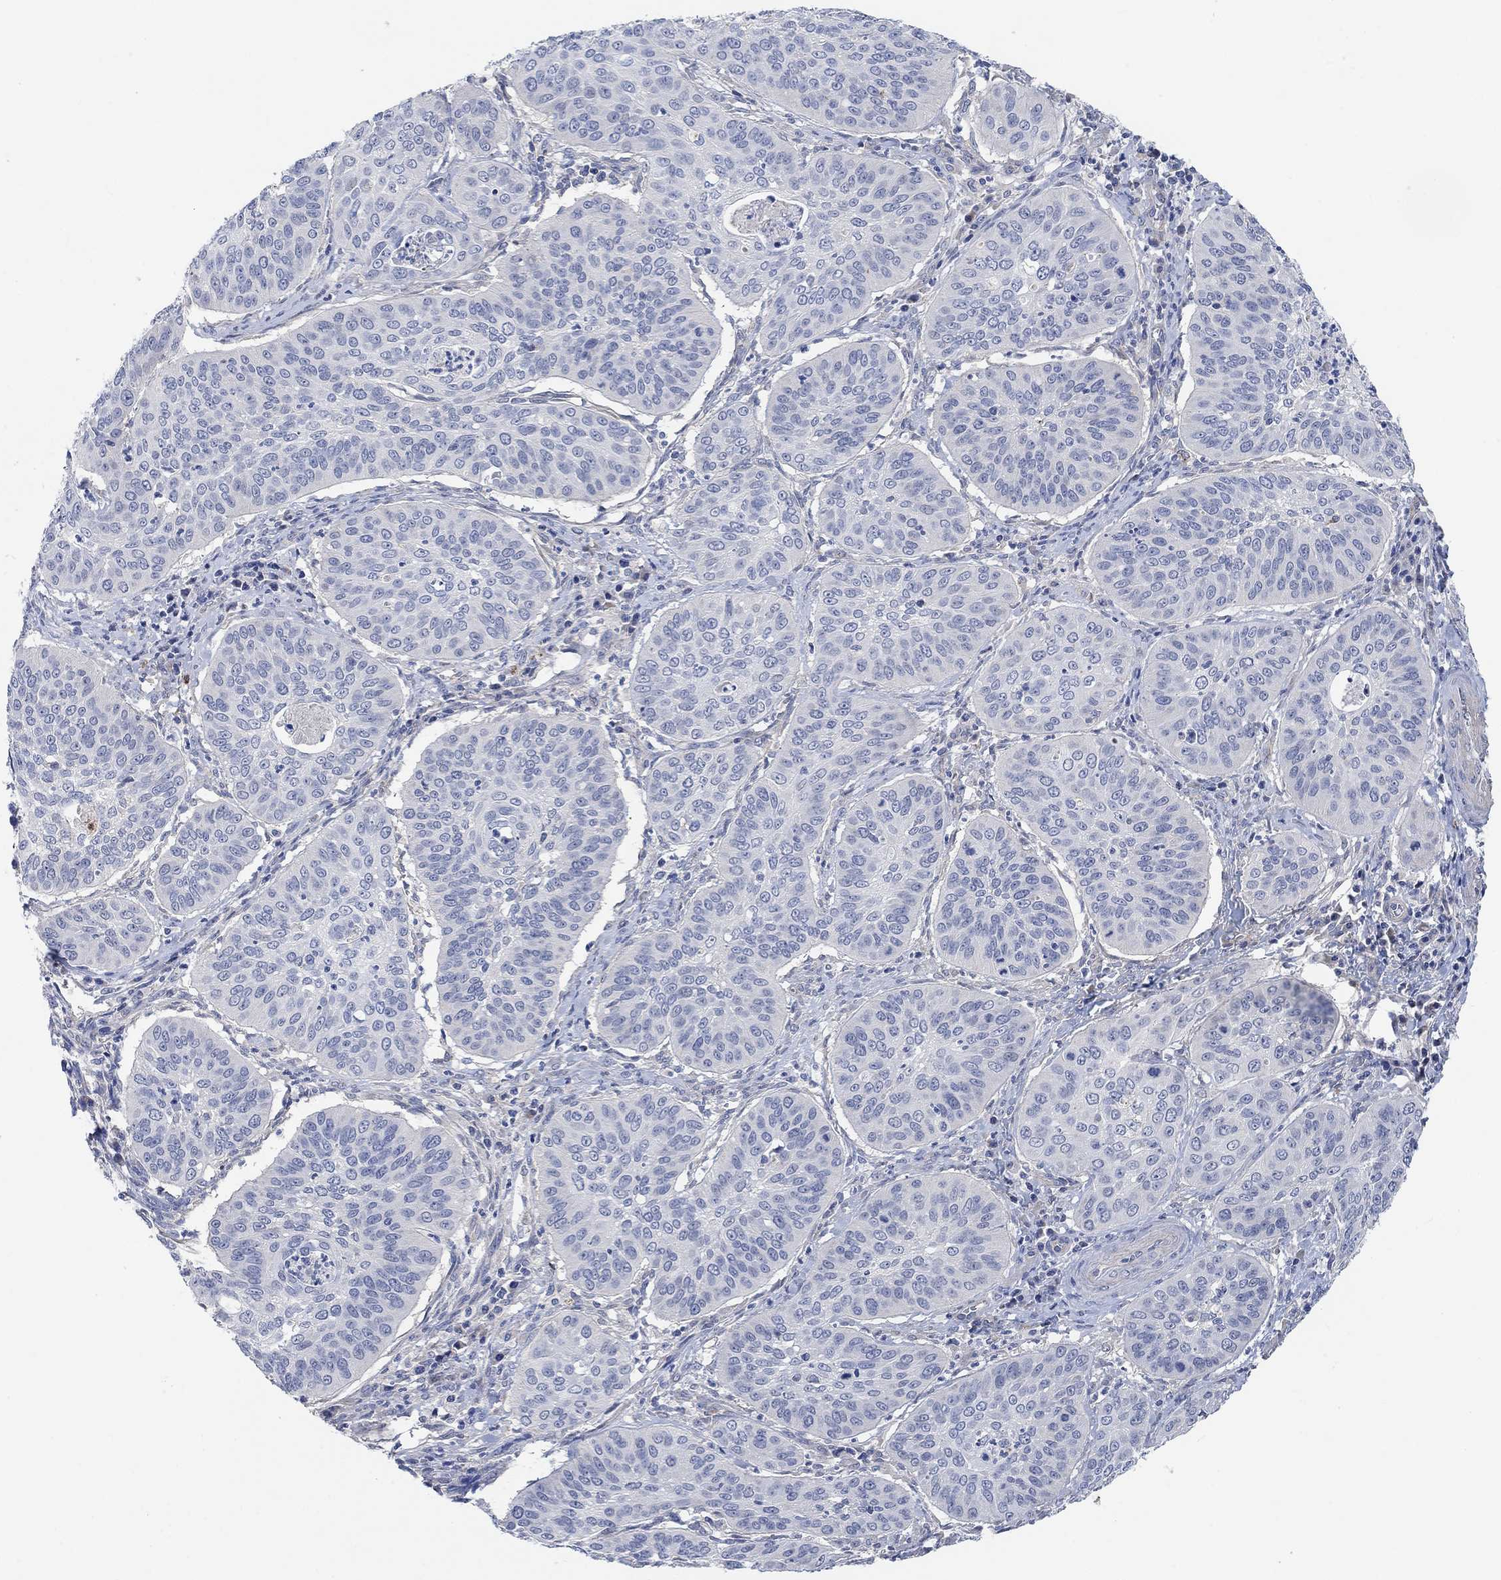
{"staining": {"intensity": "negative", "quantity": "none", "location": "none"}, "tissue": "cervical cancer", "cell_type": "Tumor cells", "image_type": "cancer", "snomed": [{"axis": "morphology", "description": "Normal tissue, NOS"}, {"axis": "morphology", "description": "Squamous cell carcinoma, NOS"}, {"axis": "topography", "description": "Cervix"}], "caption": "An image of human cervical squamous cell carcinoma is negative for staining in tumor cells.", "gene": "HCRTR1", "patient": {"sex": "female", "age": 39}}